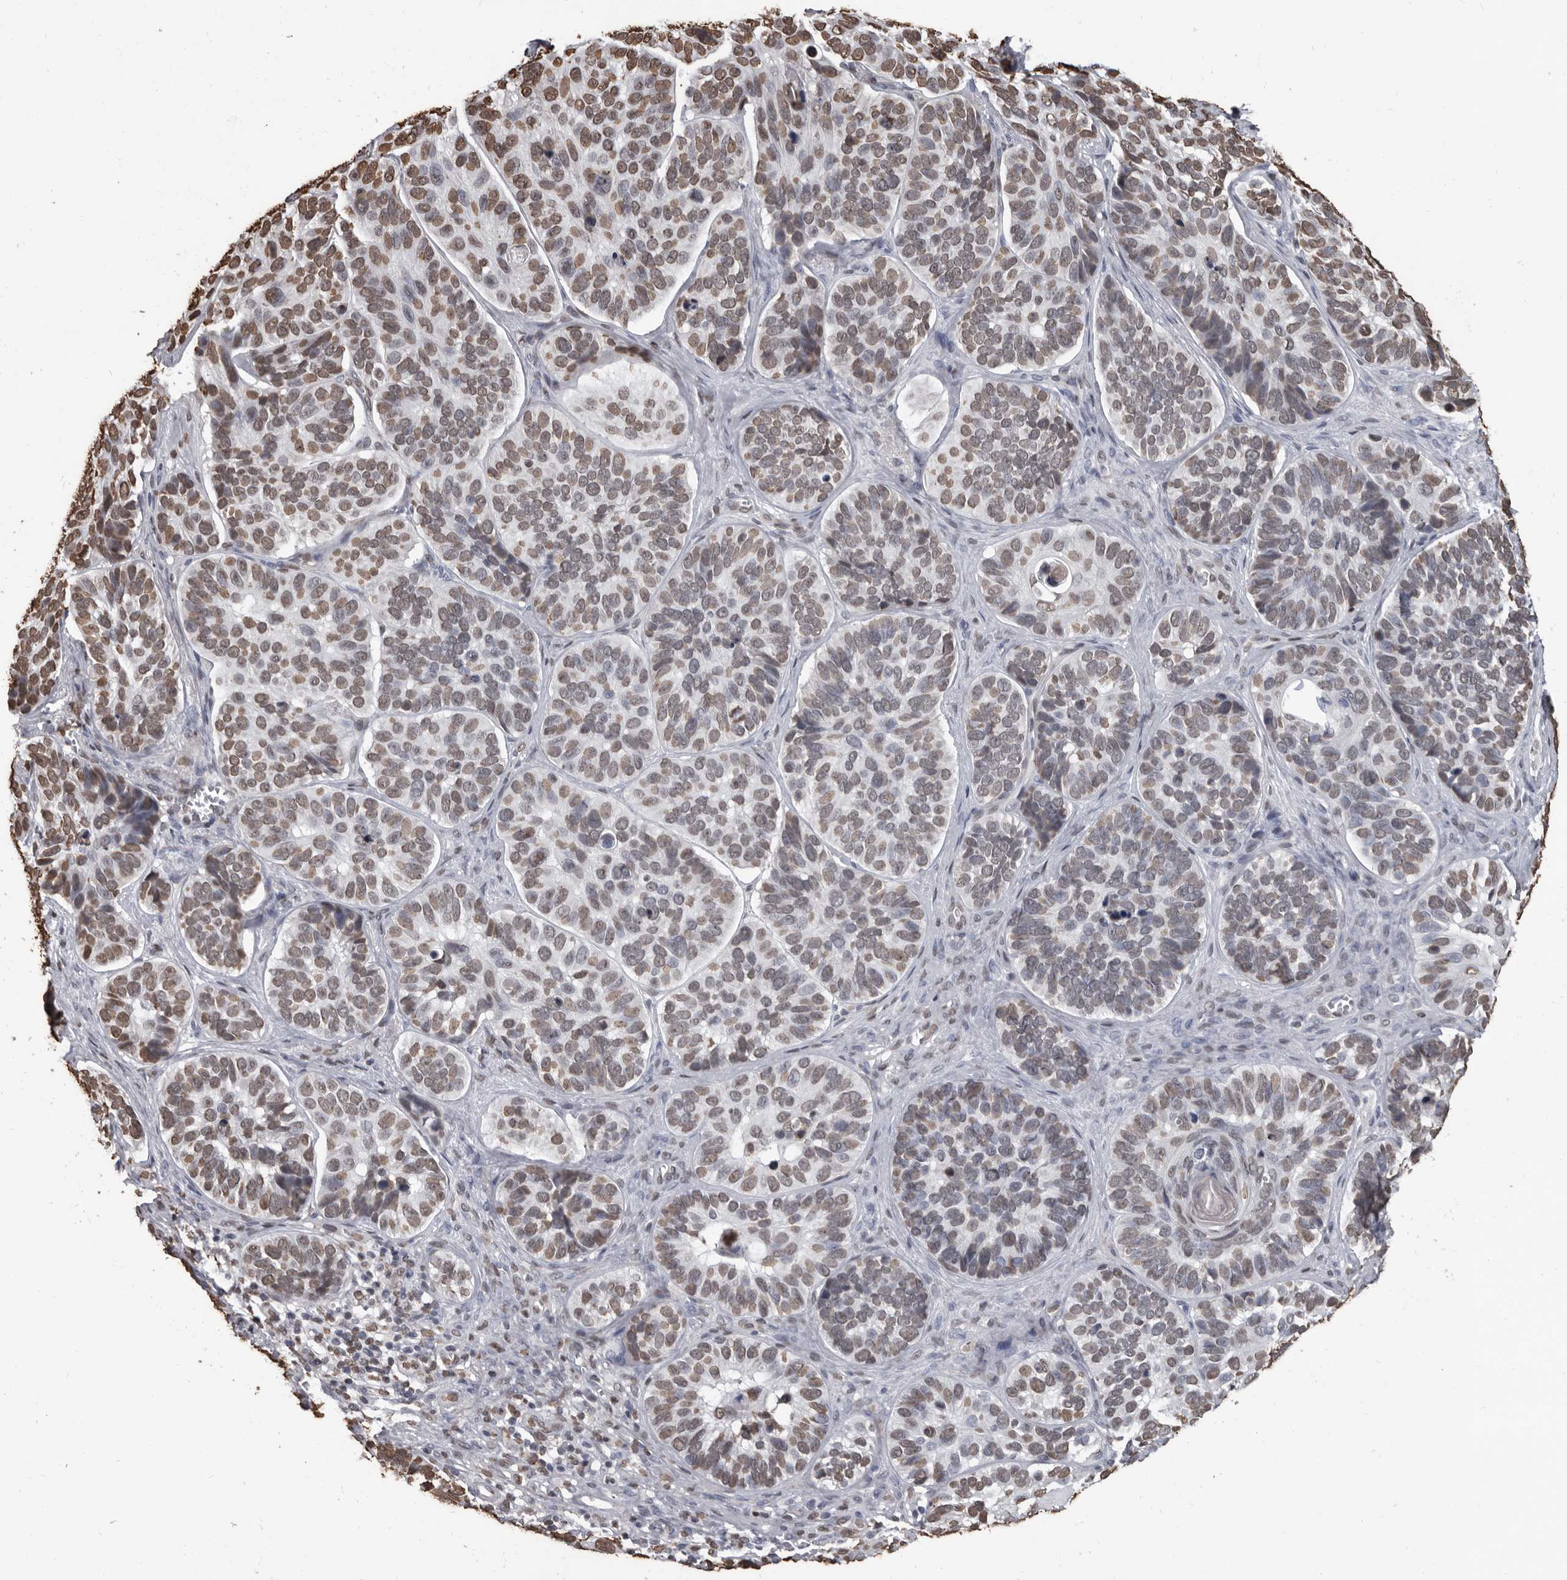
{"staining": {"intensity": "moderate", "quantity": ">75%", "location": "nuclear"}, "tissue": "skin cancer", "cell_type": "Tumor cells", "image_type": "cancer", "snomed": [{"axis": "morphology", "description": "Basal cell carcinoma"}, {"axis": "topography", "description": "Skin"}], "caption": "Human skin basal cell carcinoma stained with a brown dye shows moderate nuclear positive positivity in about >75% of tumor cells.", "gene": "AHR", "patient": {"sex": "male", "age": 62}}